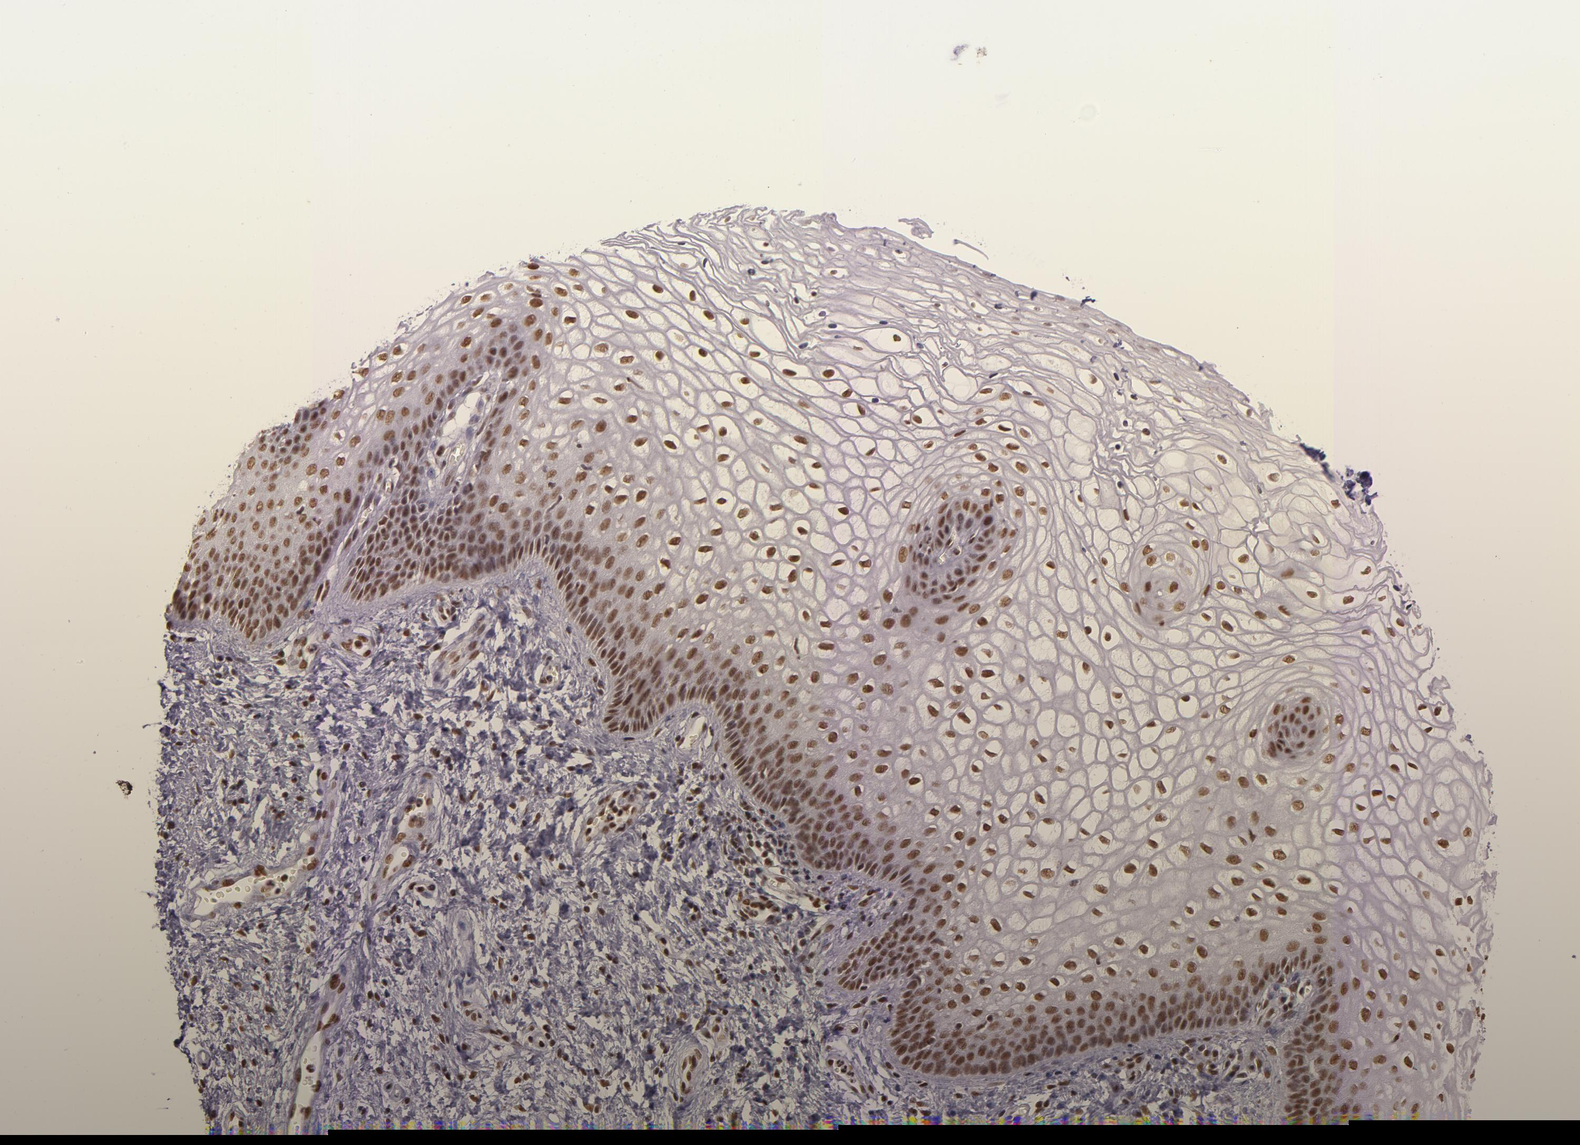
{"staining": {"intensity": "moderate", "quantity": ">75%", "location": "nuclear"}, "tissue": "vagina", "cell_type": "Squamous epithelial cells", "image_type": "normal", "snomed": [{"axis": "morphology", "description": "Normal tissue, NOS"}, {"axis": "topography", "description": "Vagina"}], "caption": "Immunohistochemistry (IHC) staining of unremarkable vagina, which displays medium levels of moderate nuclear expression in about >75% of squamous epithelial cells indicating moderate nuclear protein positivity. The staining was performed using DAB (3,3'-diaminobenzidine) (brown) for protein detection and nuclei were counterstained in hematoxylin (blue).", "gene": "USF1", "patient": {"sex": "female", "age": 34}}